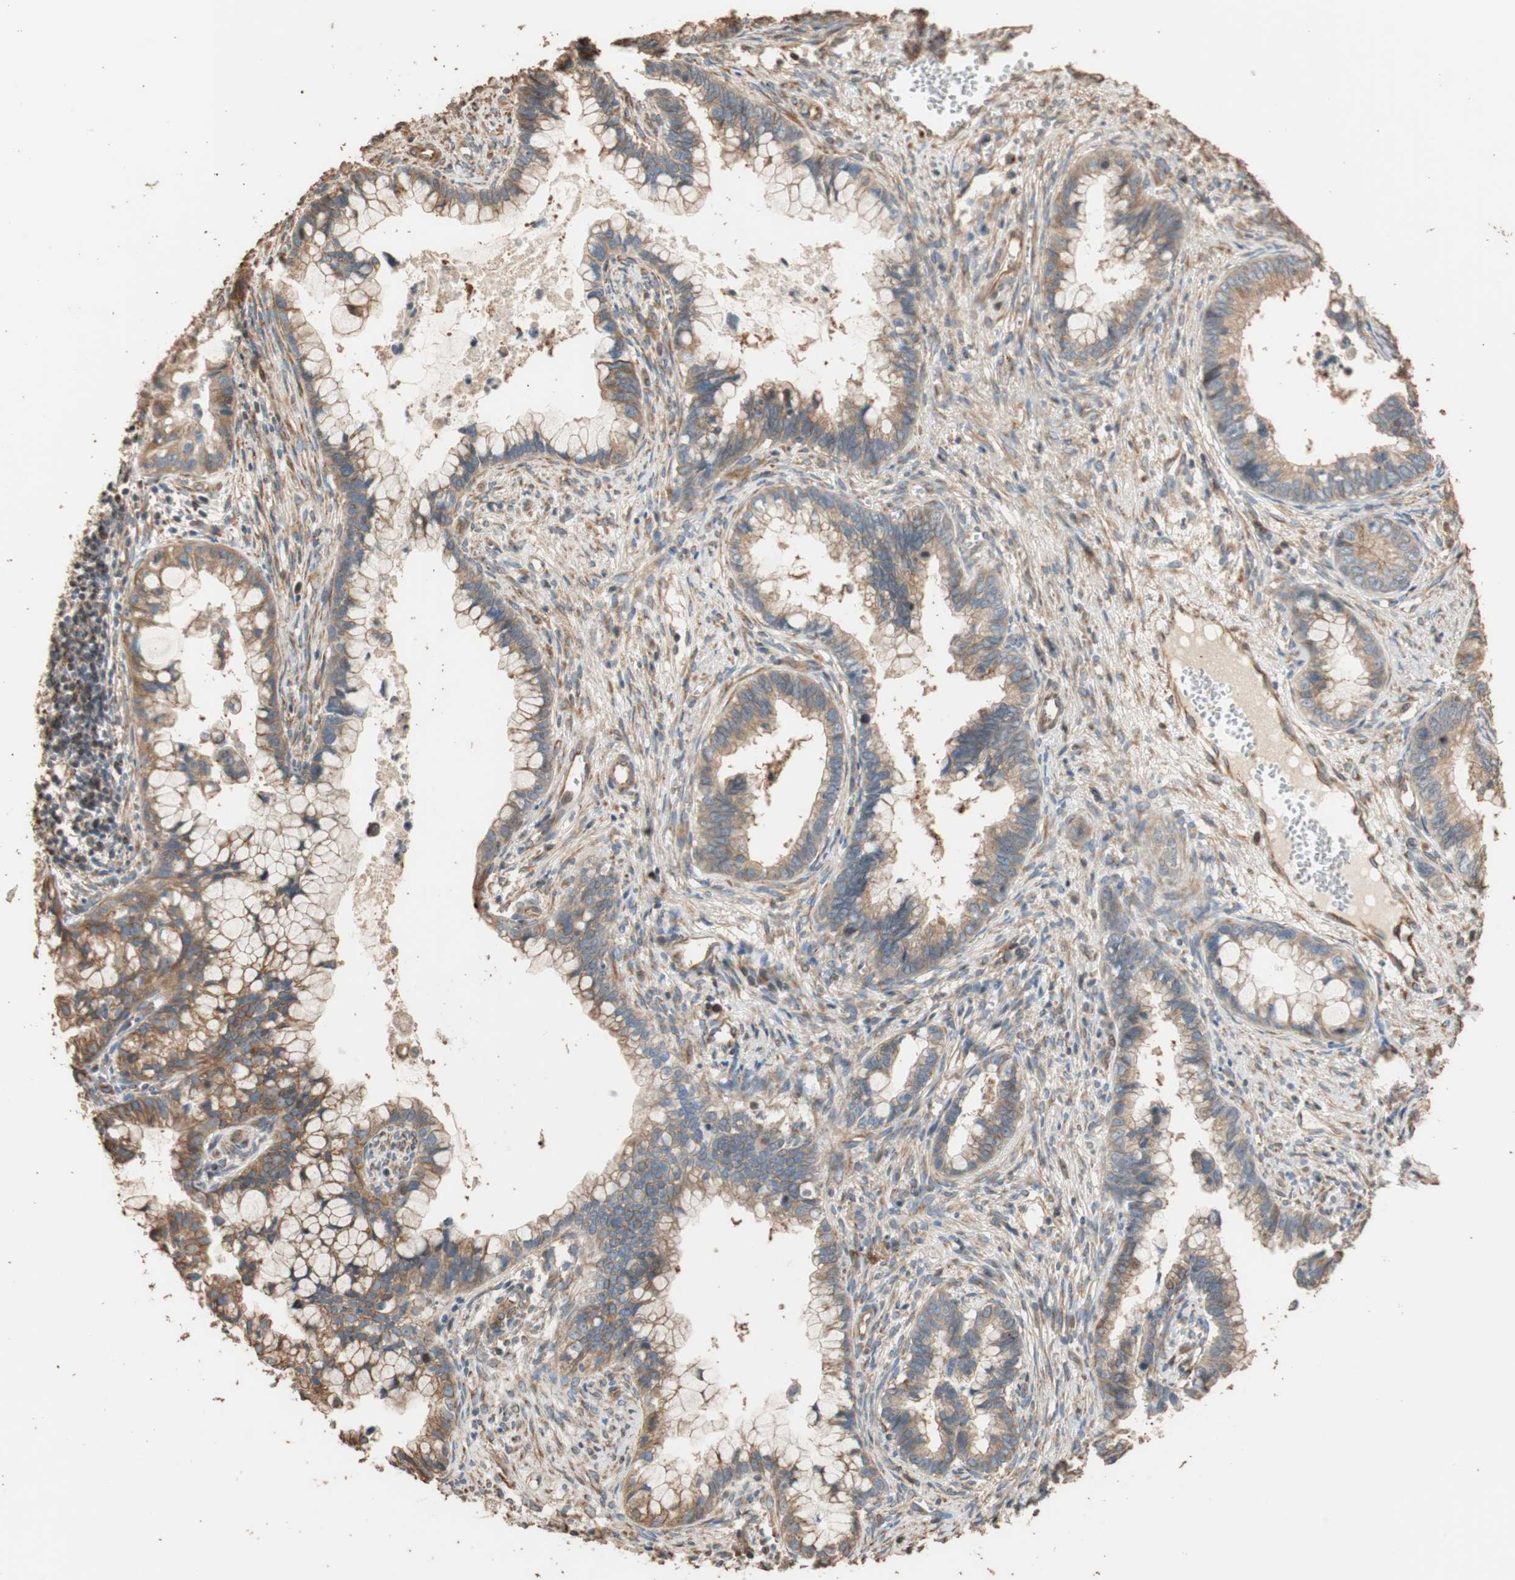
{"staining": {"intensity": "moderate", "quantity": ">75%", "location": "cytoplasmic/membranous"}, "tissue": "cervical cancer", "cell_type": "Tumor cells", "image_type": "cancer", "snomed": [{"axis": "morphology", "description": "Adenocarcinoma, NOS"}, {"axis": "topography", "description": "Cervix"}], "caption": "Immunohistochemistry (IHC) image of neoplastic tissue: human cervical cancer (adenocarcinoma) stained using IHC shows medium levels of moderate protein expression localized specifically in the cytoplasmic/membranous of tumor cells, appearing as a cytoplasmic/membranous brown color.", "gene": "TUBB", "patient": {"sex": "female", "age": 44}}